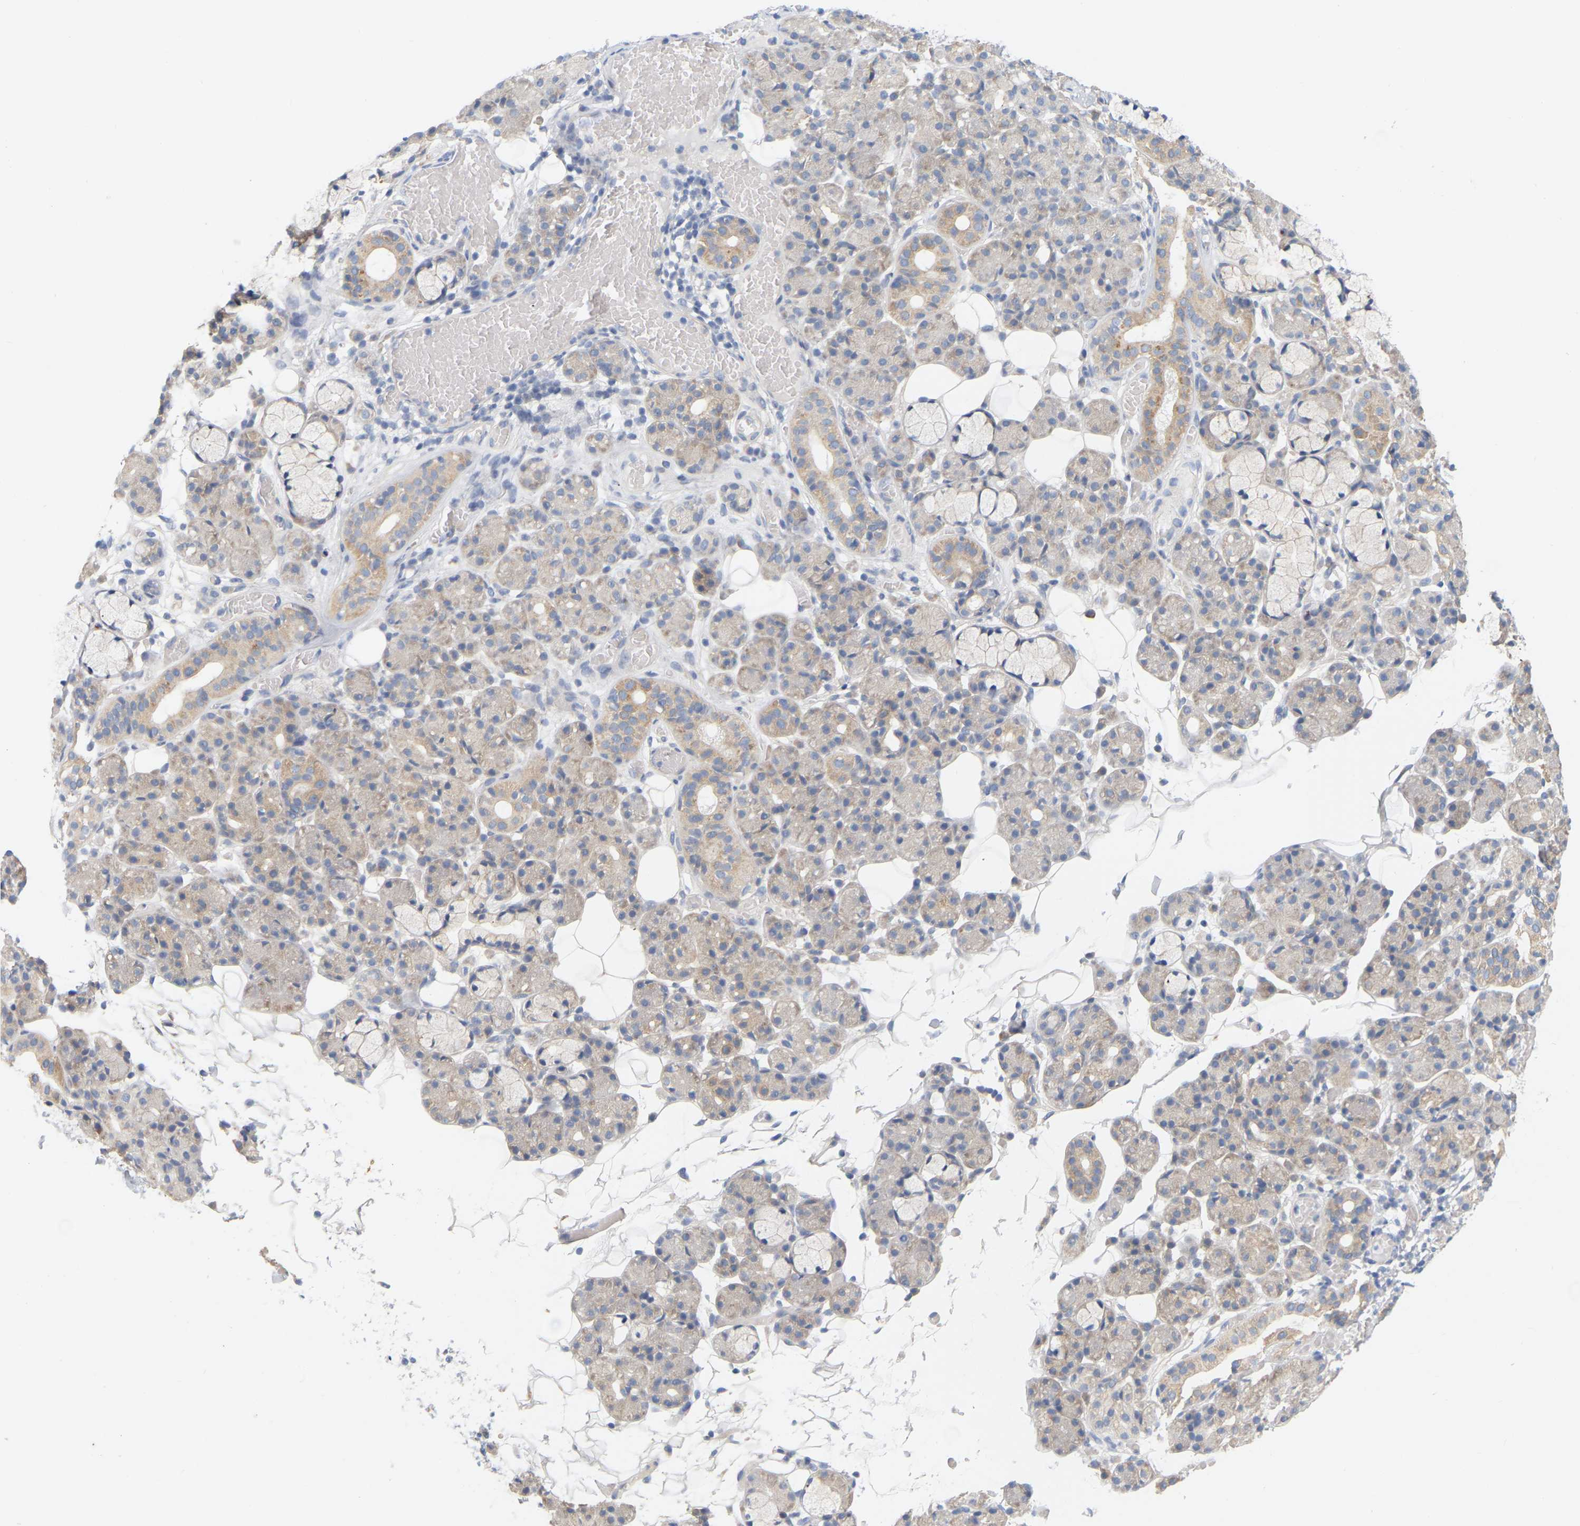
{"staining": {"intensity": "weak", "quantity": ">75%", "location": "cytoplasmic/membranous"}, "tissue": "salivary gland", "cell_type": "Glandular cells", "image_type": "normal", "snomed": [{"axis": "morphology", "description": "Normal tissue, NOS"}, {"axis": "topography", "description": "Salivary gland"}], "caption": "High-magnification brightfield microscopy of benign salivary gland stained with DAB (brown) and counterstained with hematoxylin (blue). glandular cells exhibit weak cytoplasmic/membranous expression is appreciated in about>75% of cells.", "gene": "MINDY4", "patient": {"sex": "male", "age": 63}}